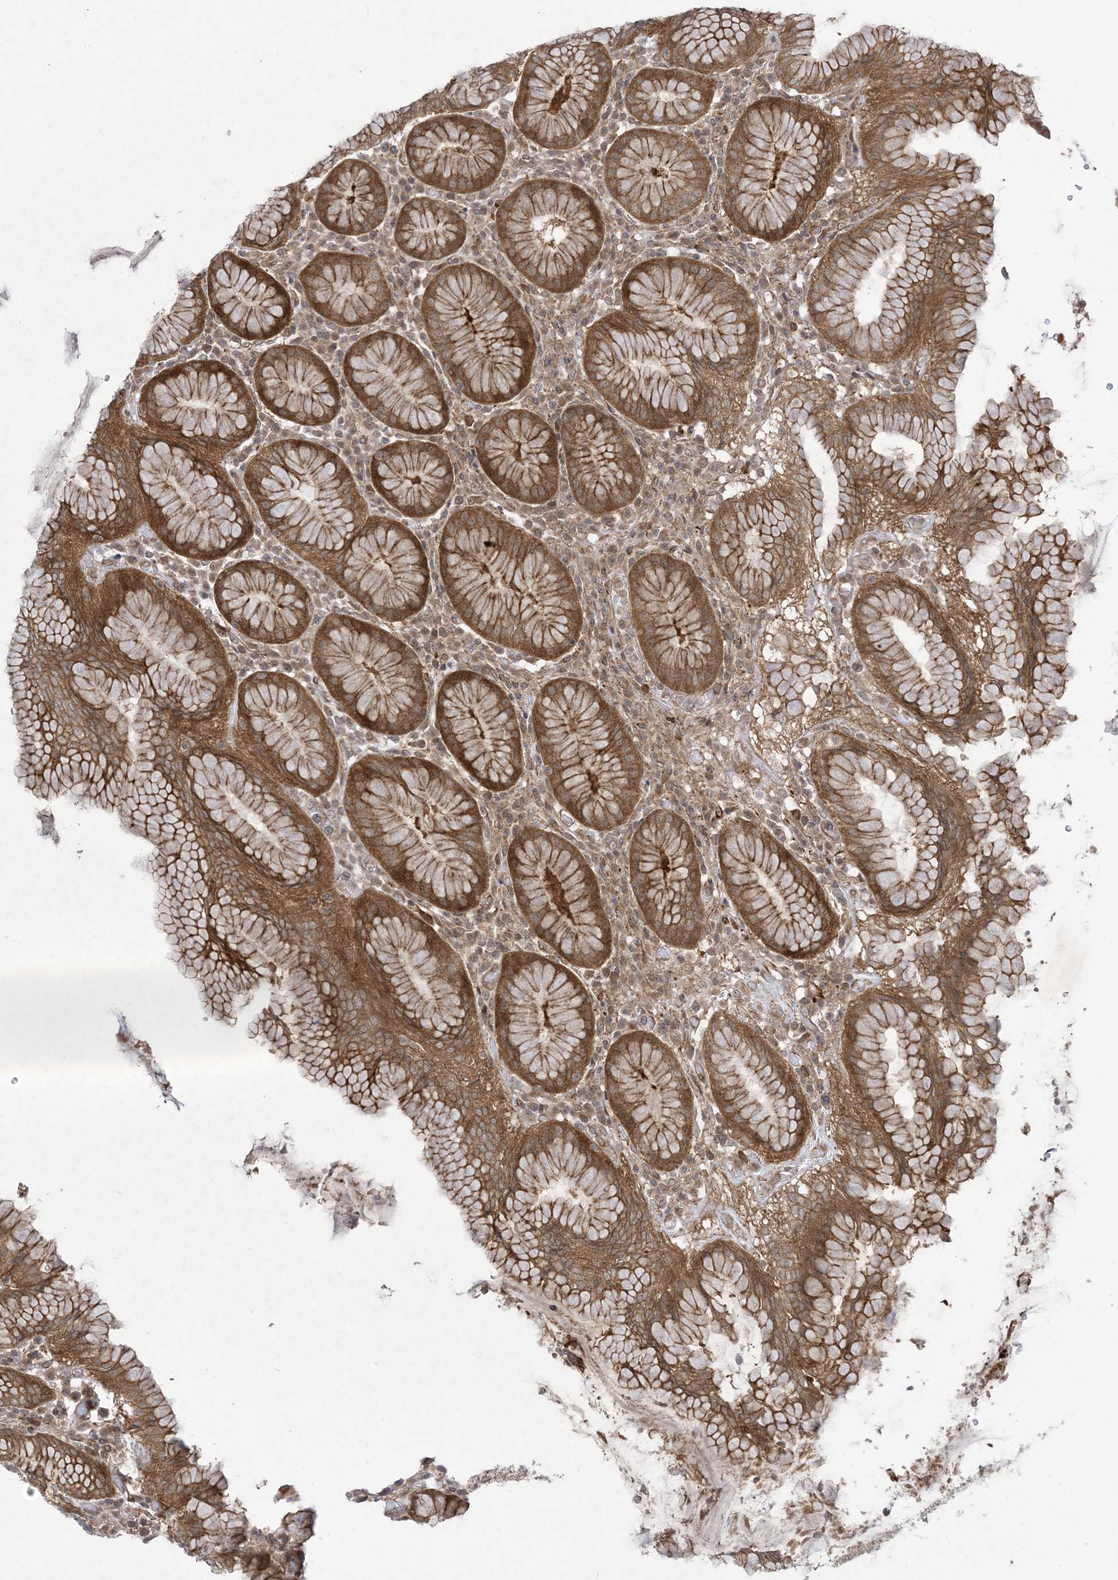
{"staining": {"intensity": "moderate", "quantity": ">75%", "location": "cytoplasmic/membranous,nuclear"}, "tissue": "stomach", "cell_type": "Glandular cells", "image_type": "normal", "snomed": [{"axis": "morphology", "description": "Normal tissue, NOS"}, {"axis": "topography", "description": "Stomach"}, {"axis": "topography", "description": "Stomach, lower"}], "caption": "Immunohistochemistry histopathology image of unremarkable stomach: stomach stained using immunohistochemistry (IHC) shows medium levels of moderate protein expression localized specifically in the cytoplasmic/membranous,nuclear of glandular cells, appearing as a cytoplasmic/membranous,nuclear brown color.", "gene": "SOGA3", "patient": {"sex": "female", "age": 56}}